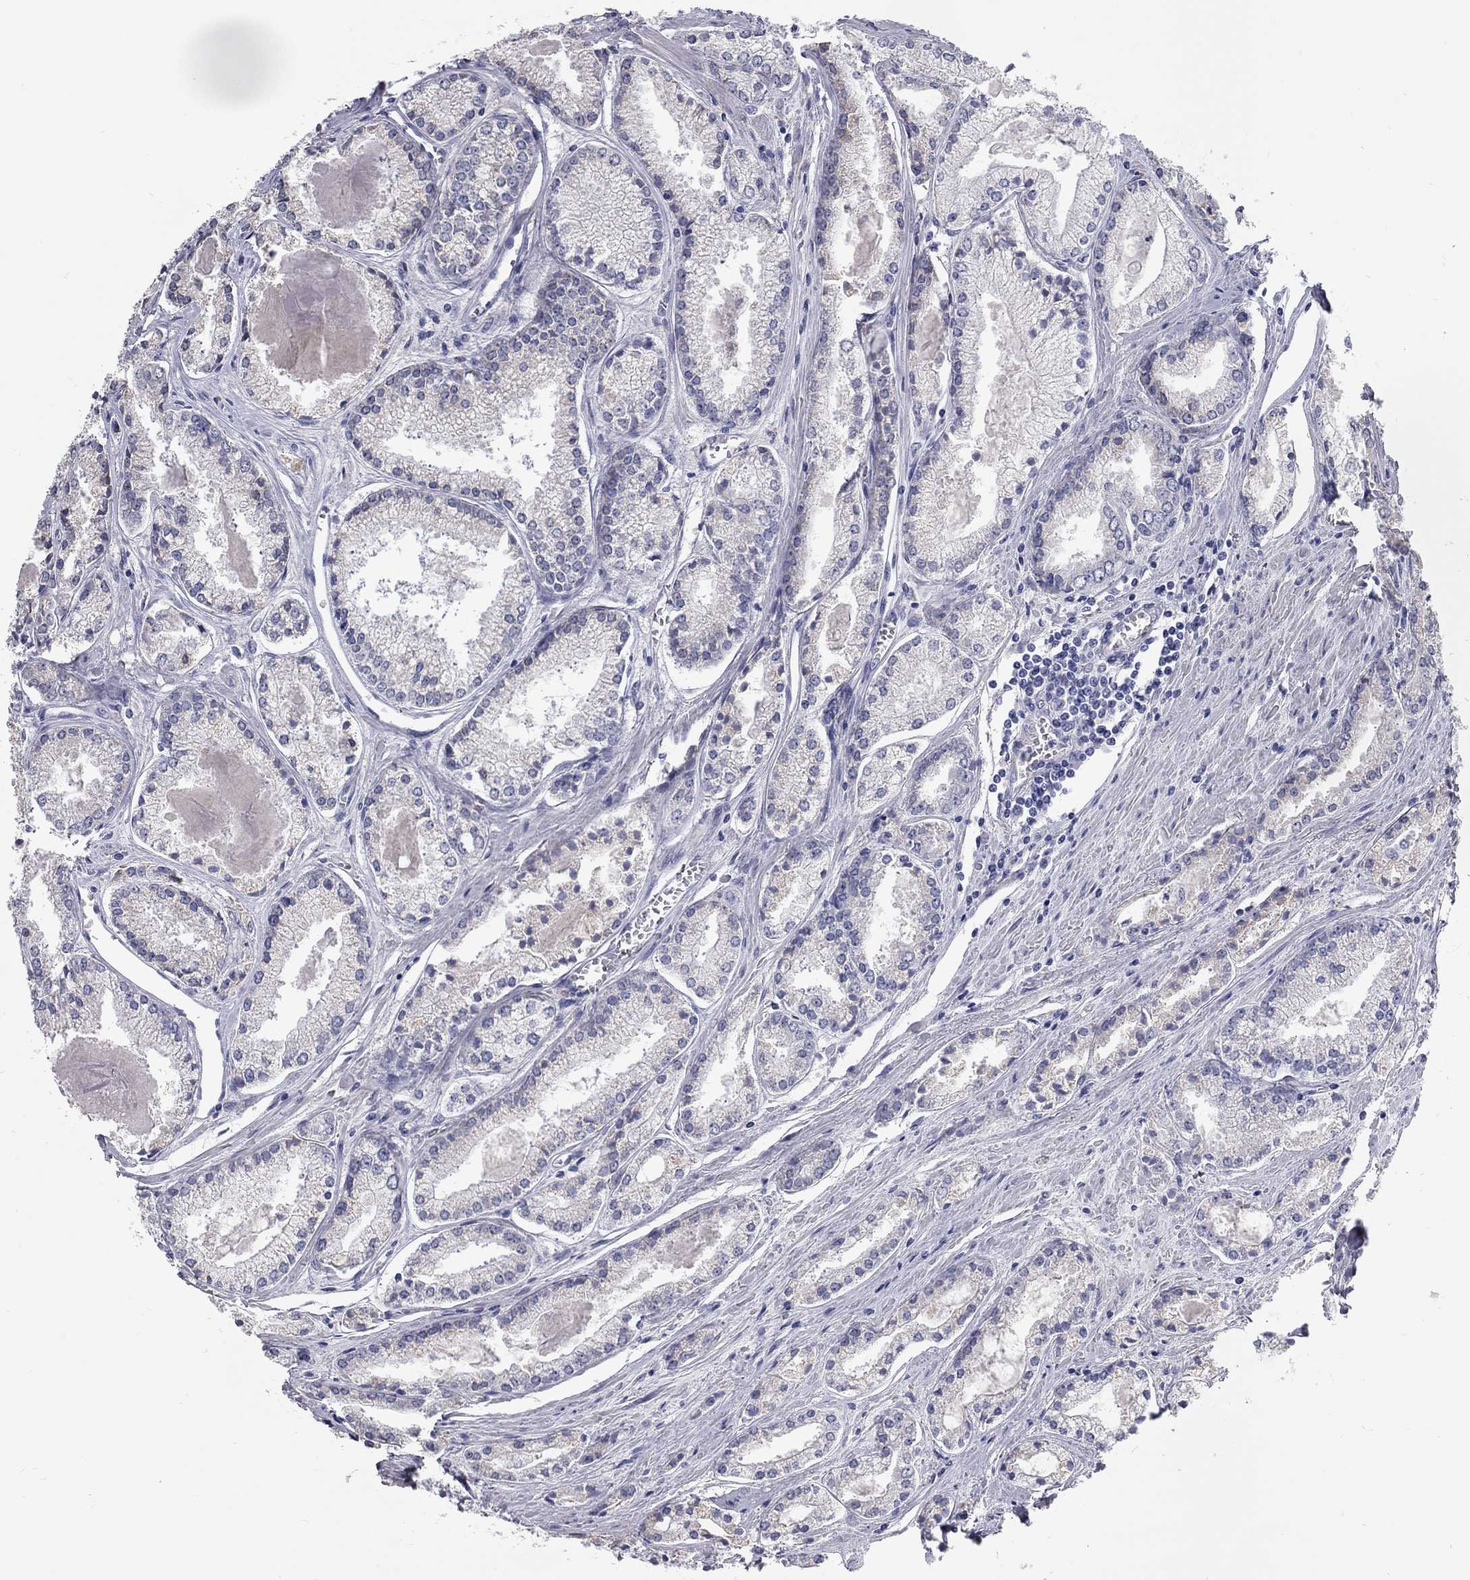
{"staining": {"intensity": "negative", "quantity": "none", "location": "none"}, "tissue": "prostate cancer", "cell_type": "Tumor cells", "image_type": "cancer", "snomed": [{"axis": "morphology", "description": "Adenocarcinoma, NOS"}, {"axis": "topography", "description": "Prostate"}], "caption": "Tumor cells are negative for protein expression in human prostate cancer (adenocarcinoma).", "gene": "XAGE2", "patient": {"sex": "male", "age": 72}}